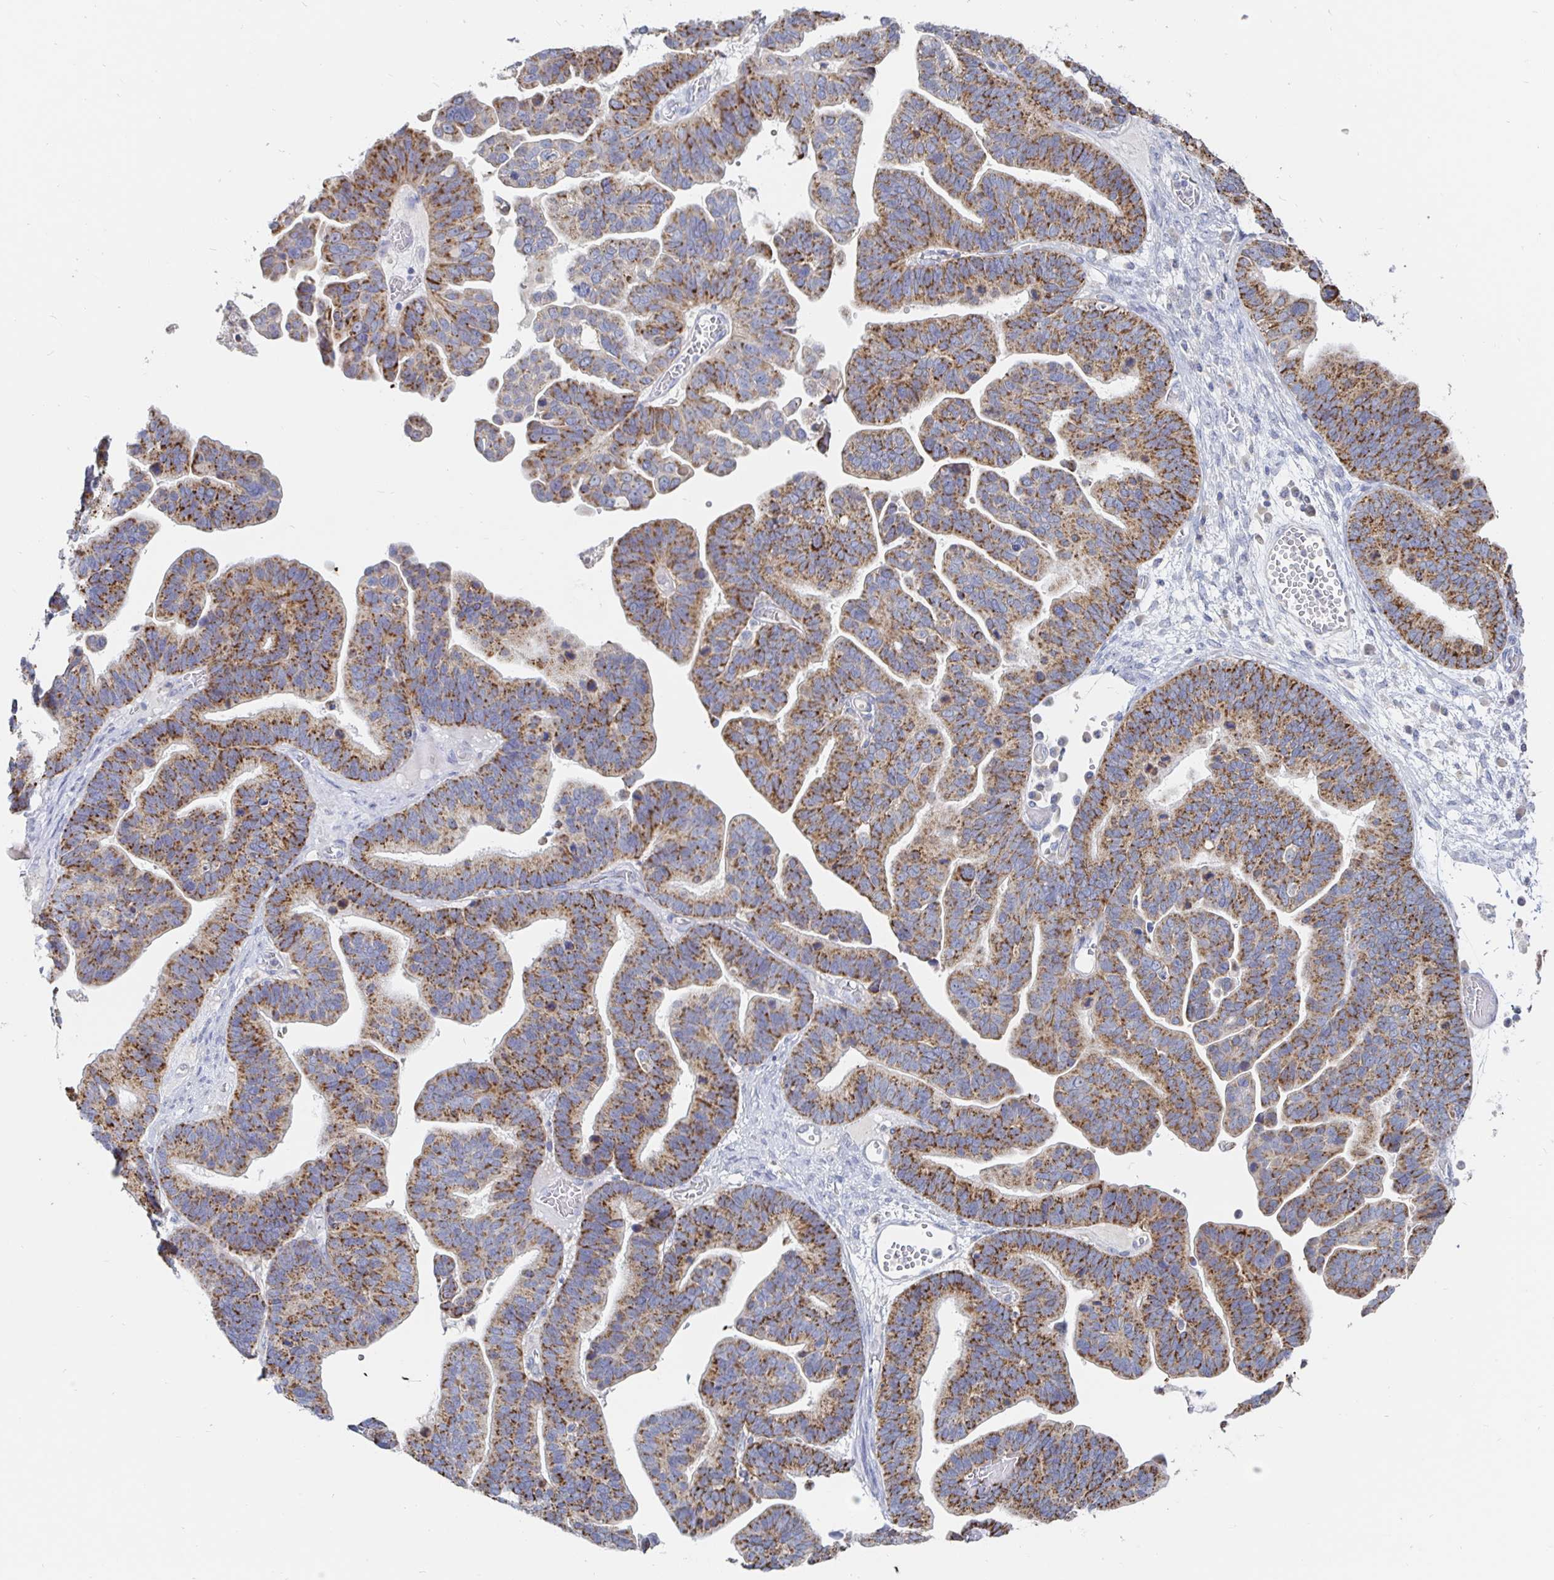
{"staining": {"intensity": "moderate", "quantity": ">75%", "location": "cytoplasmic/membranous"}, "tissue": "ovarian cancer", "cell_type": "Tumor cells", "image_type": "cancer", "snomed": [{"axis": "morphology", "description": "Cystadenocarcinoma, serous, NOS"}, {"axis": "topography", "description": "Ovary"}], "caption": "IHC histopathology image of human ovarian cancer (serous cystadenocarcinoma) stained for a protein (brown), which displays medium levels of moderate cytoplasmic/membranous staining in about >75% of tumor cells.", "gene": "SPPL3", "patient": {"sex": "female", "age": 56}}